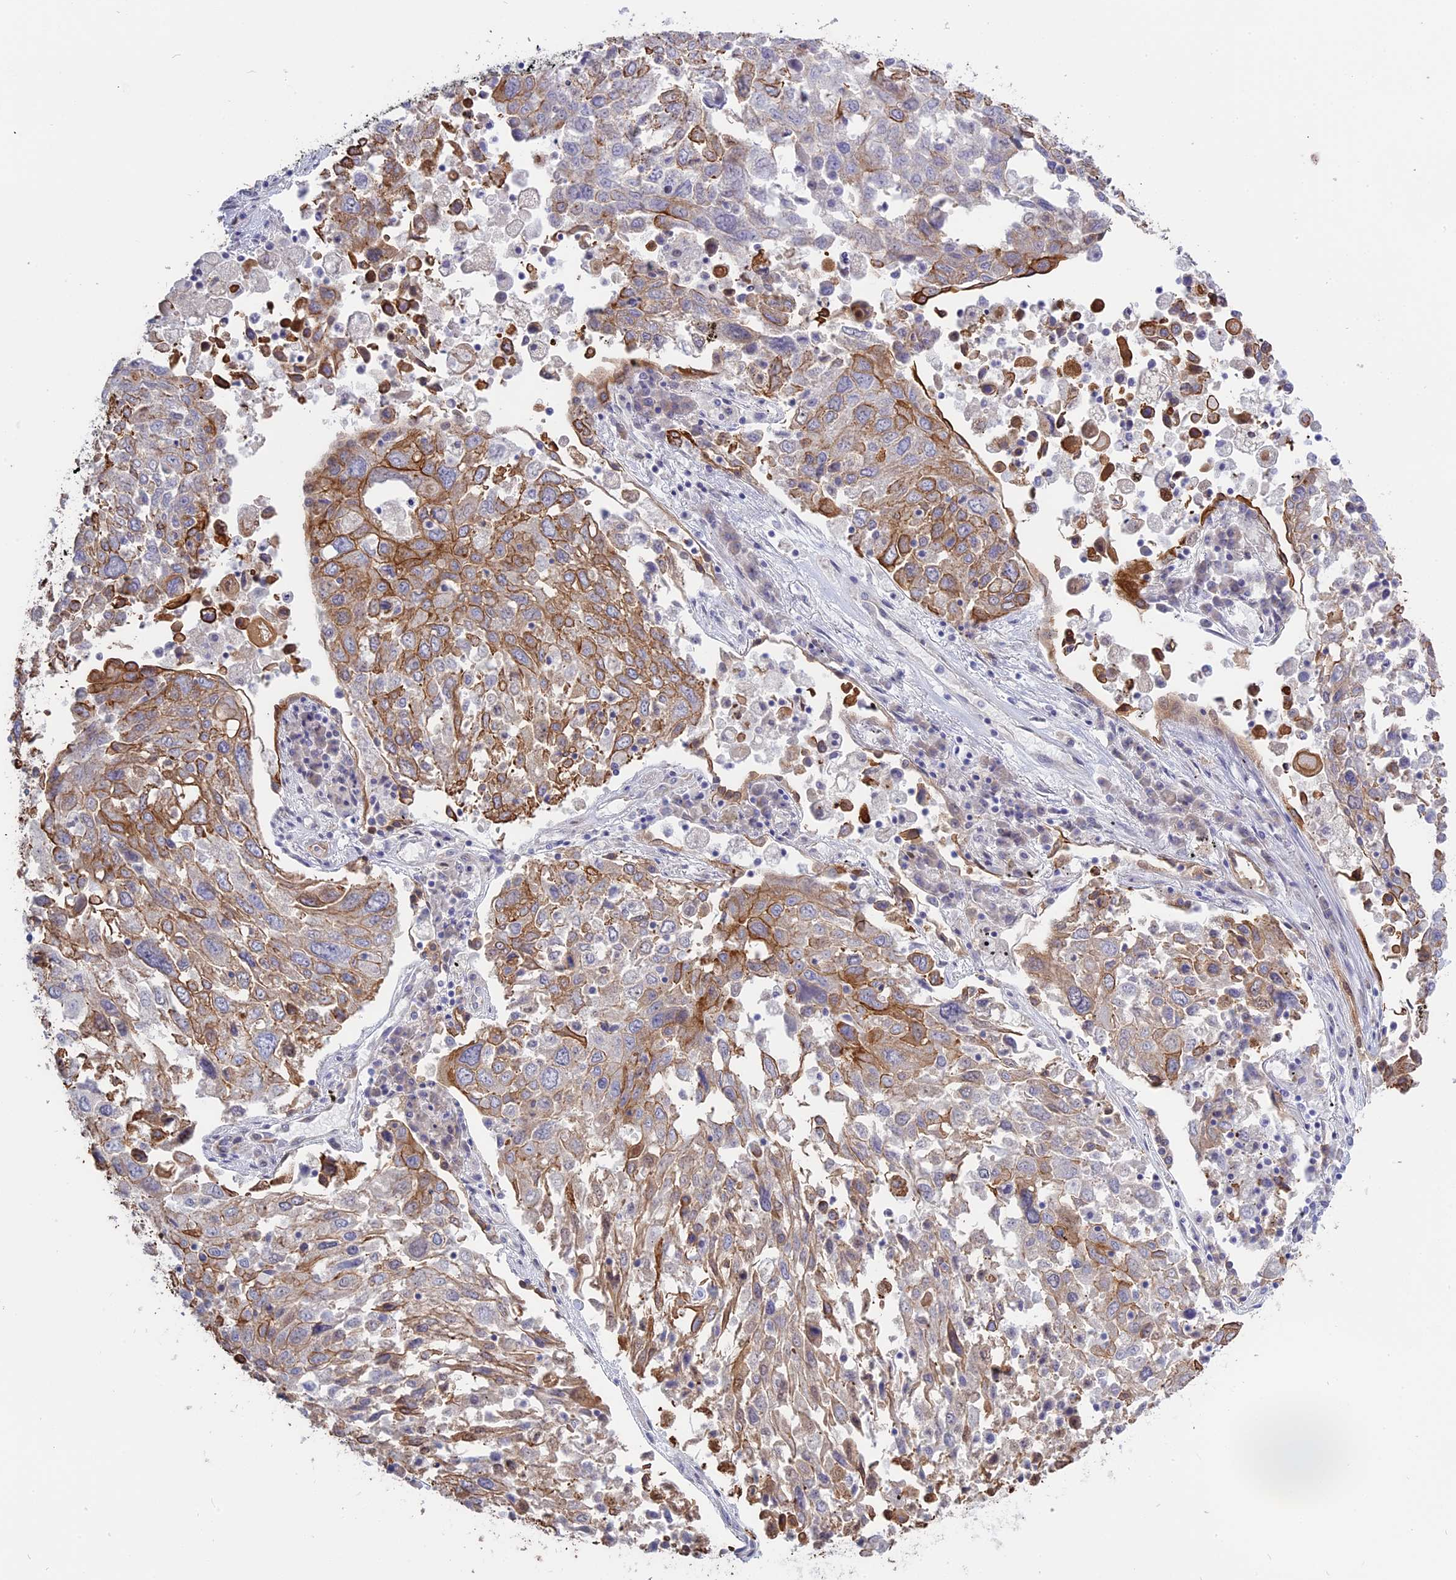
{"staining": {"intensity": "moderate", "quantity": "25%-75%", "location": "cytoplasmic/membranous"}, "tissue": "lung cancer", "cell_type": "Tumor cells", "image_type": "cancer", "snomed": [{"axis": "morphology", "description": "Squamous cell carcinoma, NOS"}, {"axis": "topography", "description": "Lung"}], "caption": "Immunohistochemistry (IHC) (DAB) staining of lung cancer (squamous cell carcinoma) displays moderate cytoplasmic/membranous protein expression in approximately 25%-75% of tumor cells.", "gene": "MYO5B", "patient": {"sex": "male", "age": 65}}